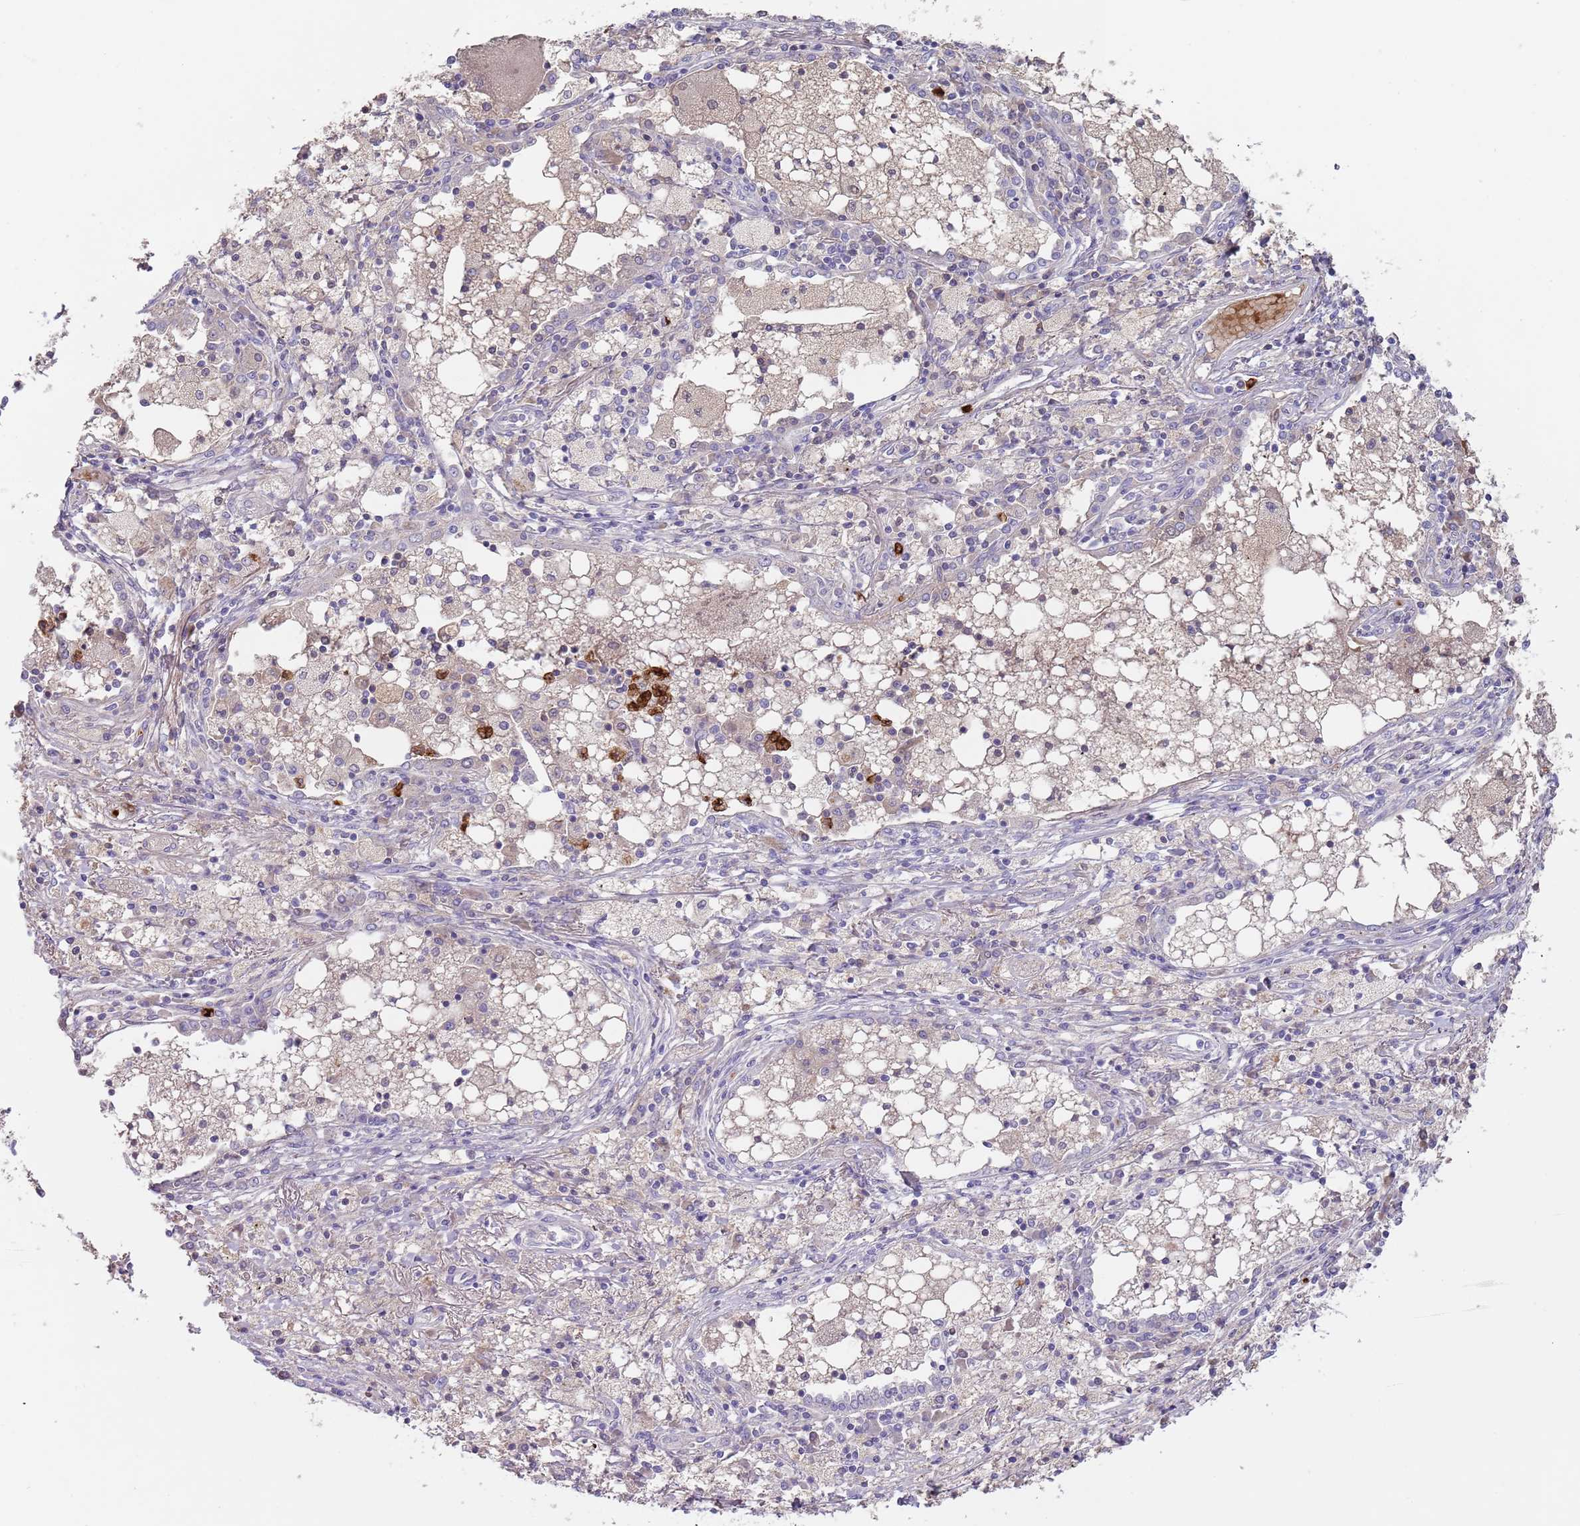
{"staining": {"intensity": "negative", "quantity": "none", "location": "none"}, "tissue": "lung cancer", "cell_type": "Tumor cells", "image_type": "cancer", "snomed": [{"axis": "morphology", "description": "Squamous cell carcinoma, NOS"}, {"axis": "topography", "description": "Lung"}], "caption": "Tumor cells are negative for brown protein staining in squamous cell carcinoma (lung).", "gene": "TMEM251", "patient": {"sex": "male", "age": 65}}